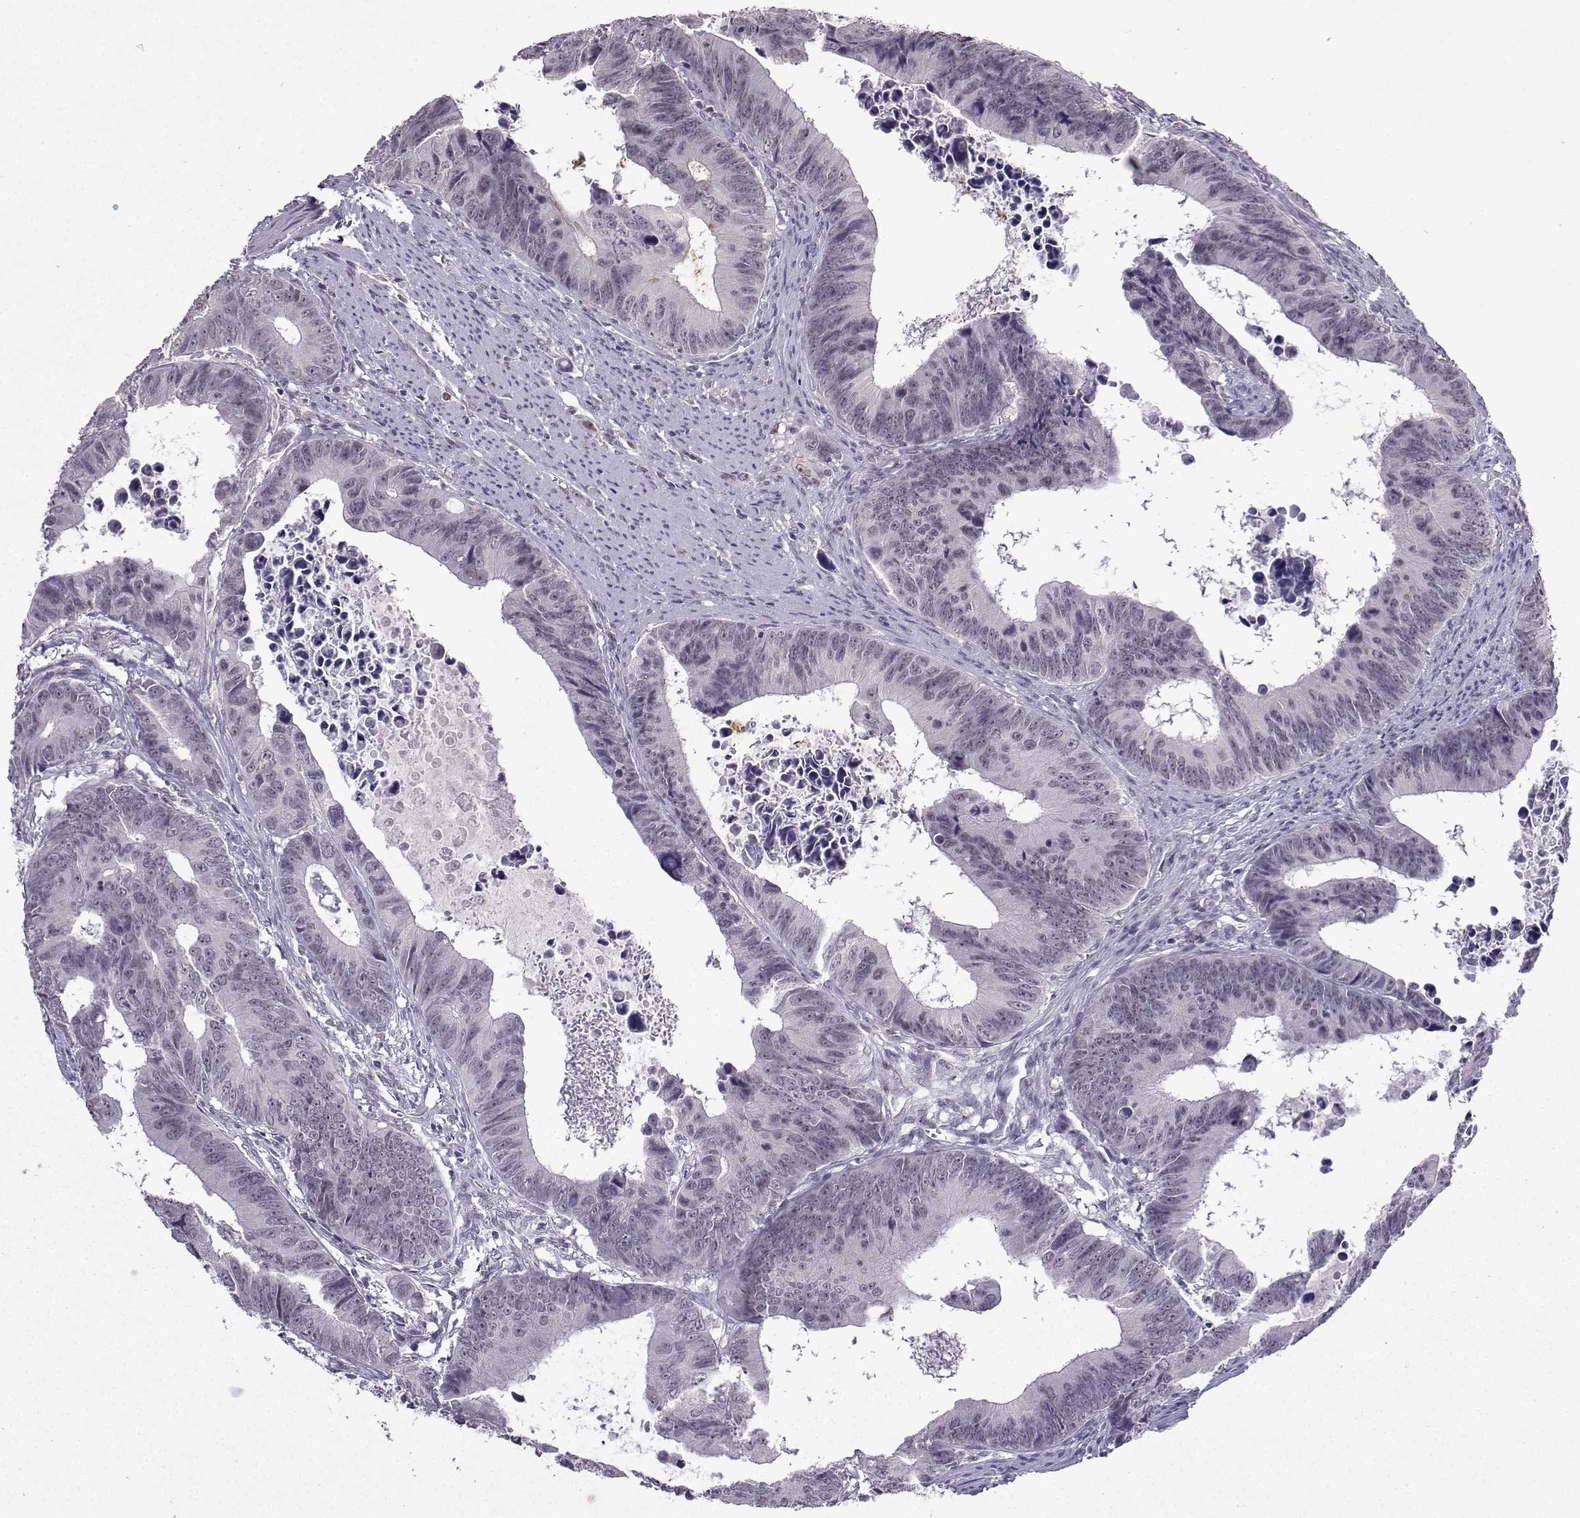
{"staining": {"intensity": "negative", "quantity": "none", "location": "none"}, "tissue": "colorectal cancer", "cell_type": "Tumor cells", "image_type": "cancer", "snomed": [{"axis": "morphology", "description": "Adenocarcinoma, NOS"}, {"axis": "topography", "description": "Colon"}], "caption": "An IHC image of colorectal cancer (adenocarcinoma) is shown. There is no staining in tumor cells of colorectal cancer (adenocarcinoma).", "gene": "CCL28", "patient": {"sex": "female", "age": 87}}